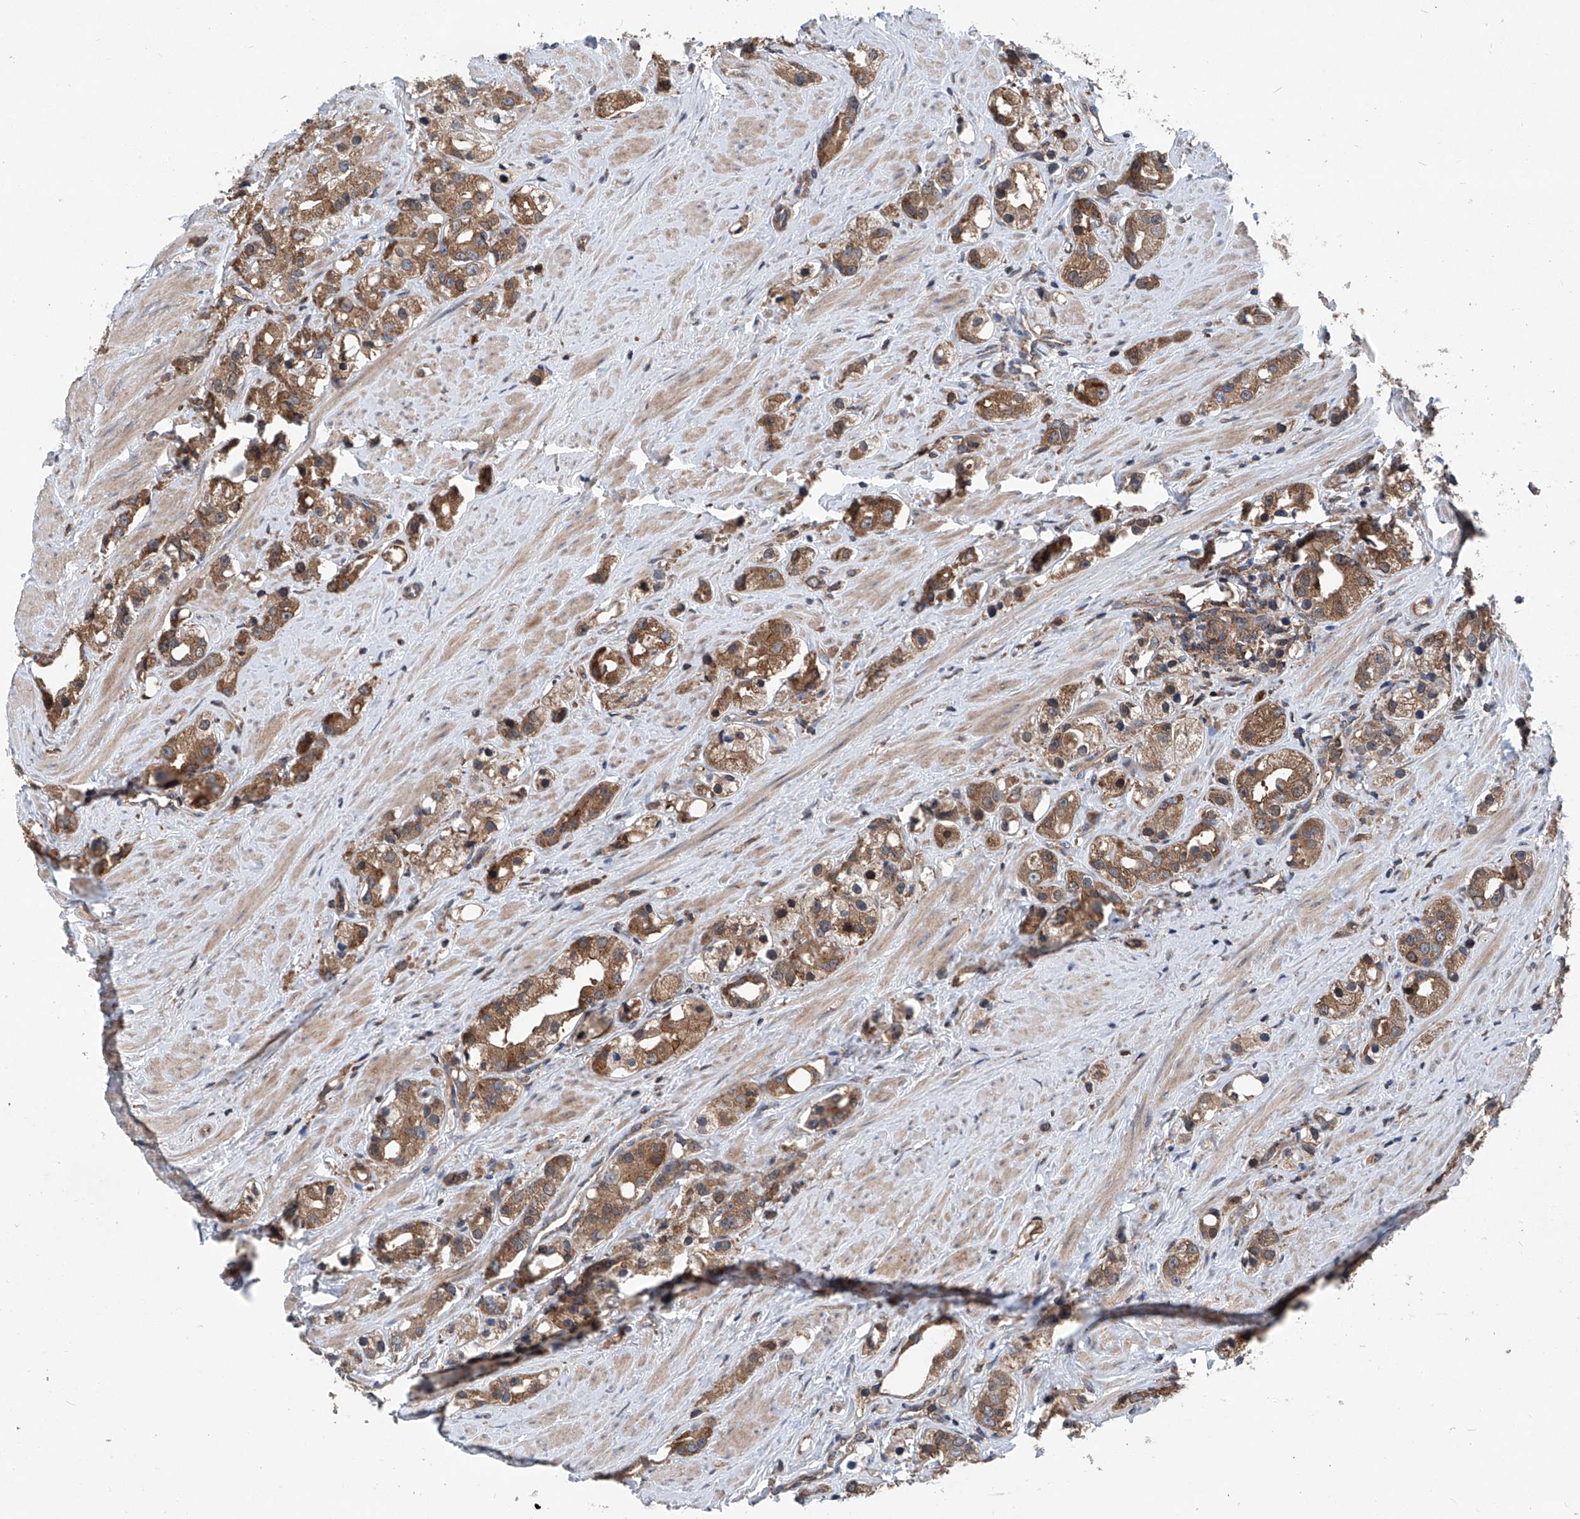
{"staining": {"intensity": "moderate", "quantity": ">75%", "location": "cytoplasmic/membranous"}, "tissue": "prostate cancer", "cell_type": "Tumor cells", "image_type": "cancer", "snomed": [{"axis": "morphology", "description": "Adenocarcinoma, NOS"}, {"axis": "topography", "description": "Prostate"}], "caption": "An image showing moderate cytoplasmic/membranous expression in about >75% of tumor cells in prostate cancer (adenocarcinoma), as visualized by brown immunohistochemical staining.", "gene": "SMAP1", "patient": {"sex": "male", "age": 79}}